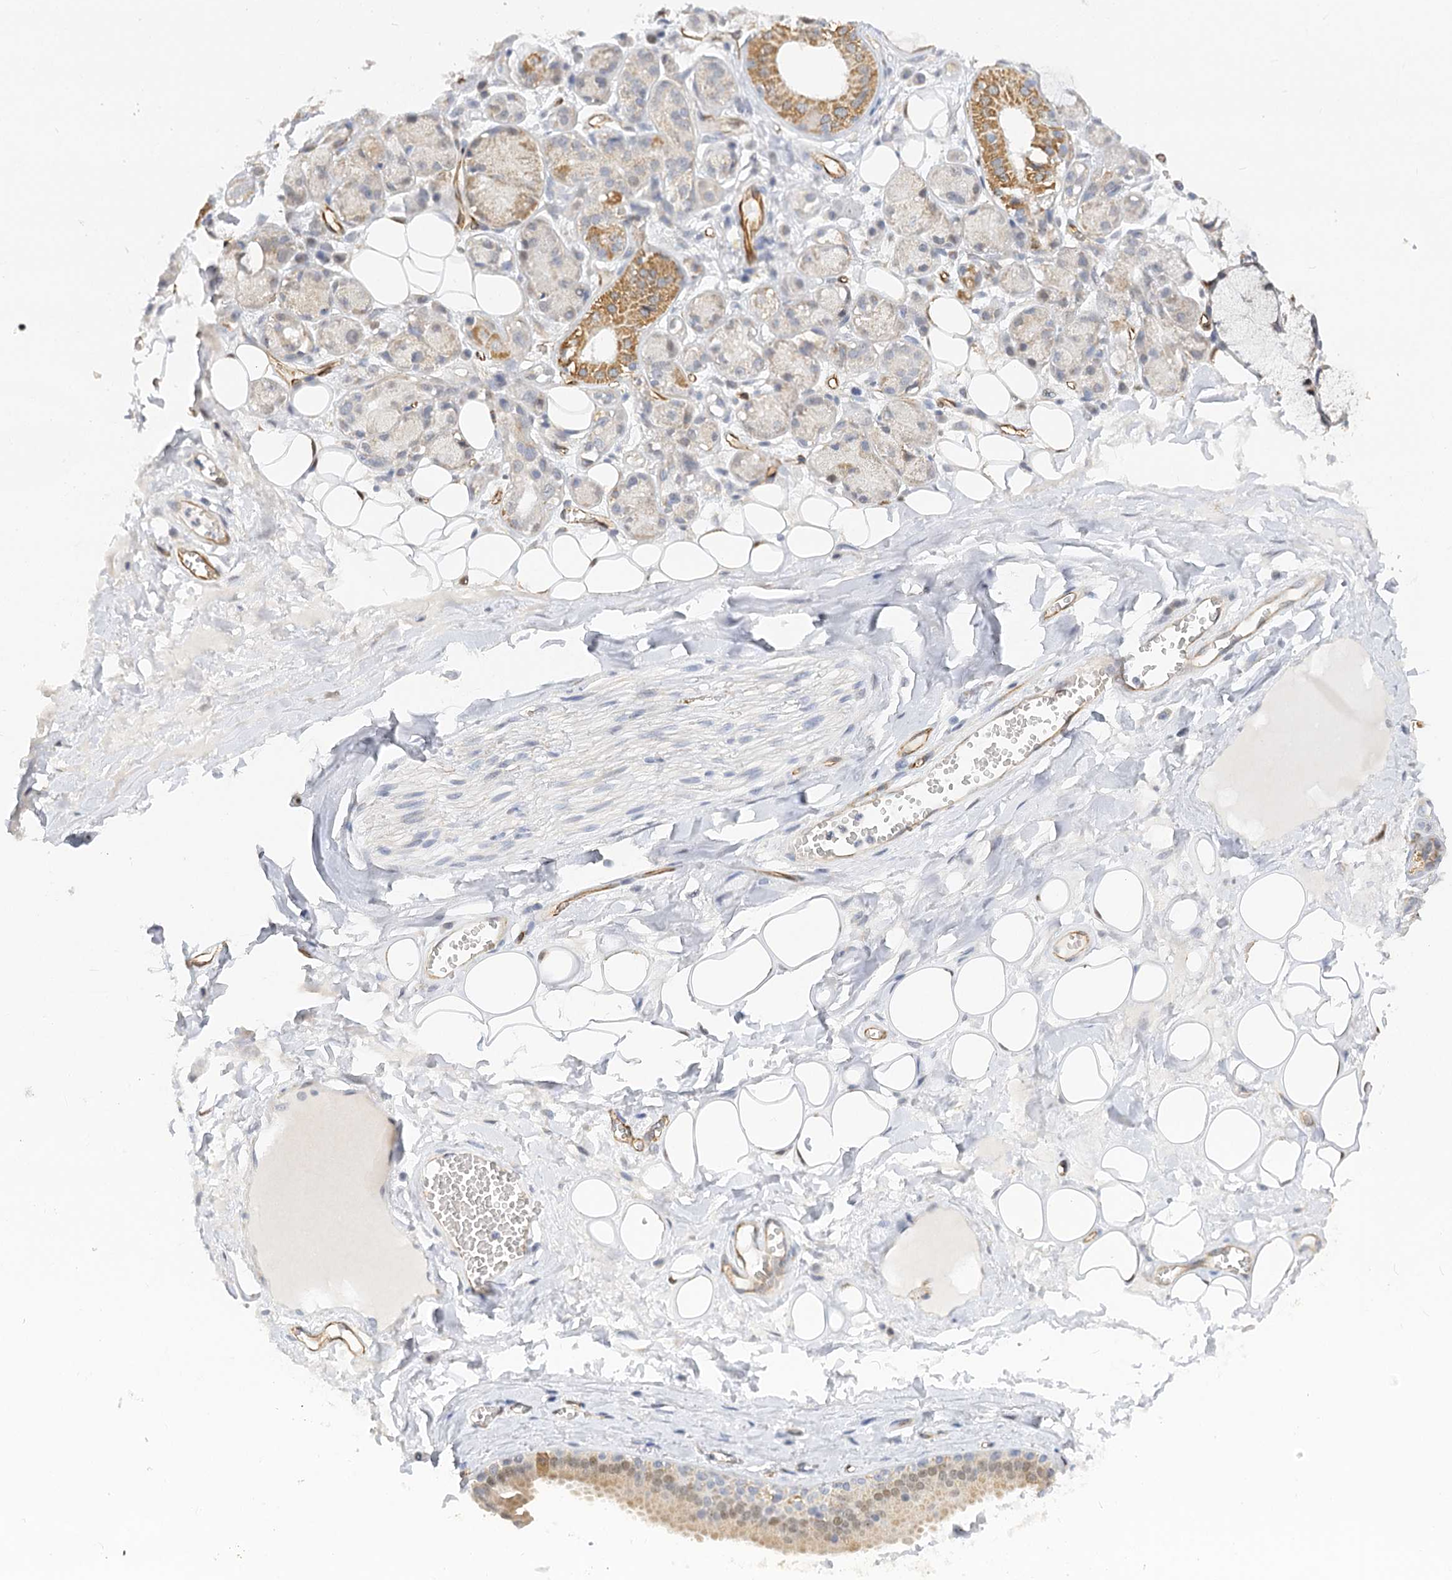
{"staining": {"intensity": "negative", "quantity": "none", "location": "none"}, "tissue": "adipose tissue", "cell_type": "Adipocytes", "image_type": "normal", "snomed": [{"axis": "morphology", "description": "Normal tissue, NOS"}, {"axis": "morphology", "description": "Inflammation, NOS"}, {"axis": "topography", "description": "Salivary gland"}, {"axis": "topography", "description": "Peripheral nerve tissue"}], "caption": "IHC histopathology image of unremarkable adipose tissue: human adipose tissue stained with DAB reveals no significant protein expression in adipocytes.", "gene": "NELL2", "patient": {"sex": "female", "age": 75}}